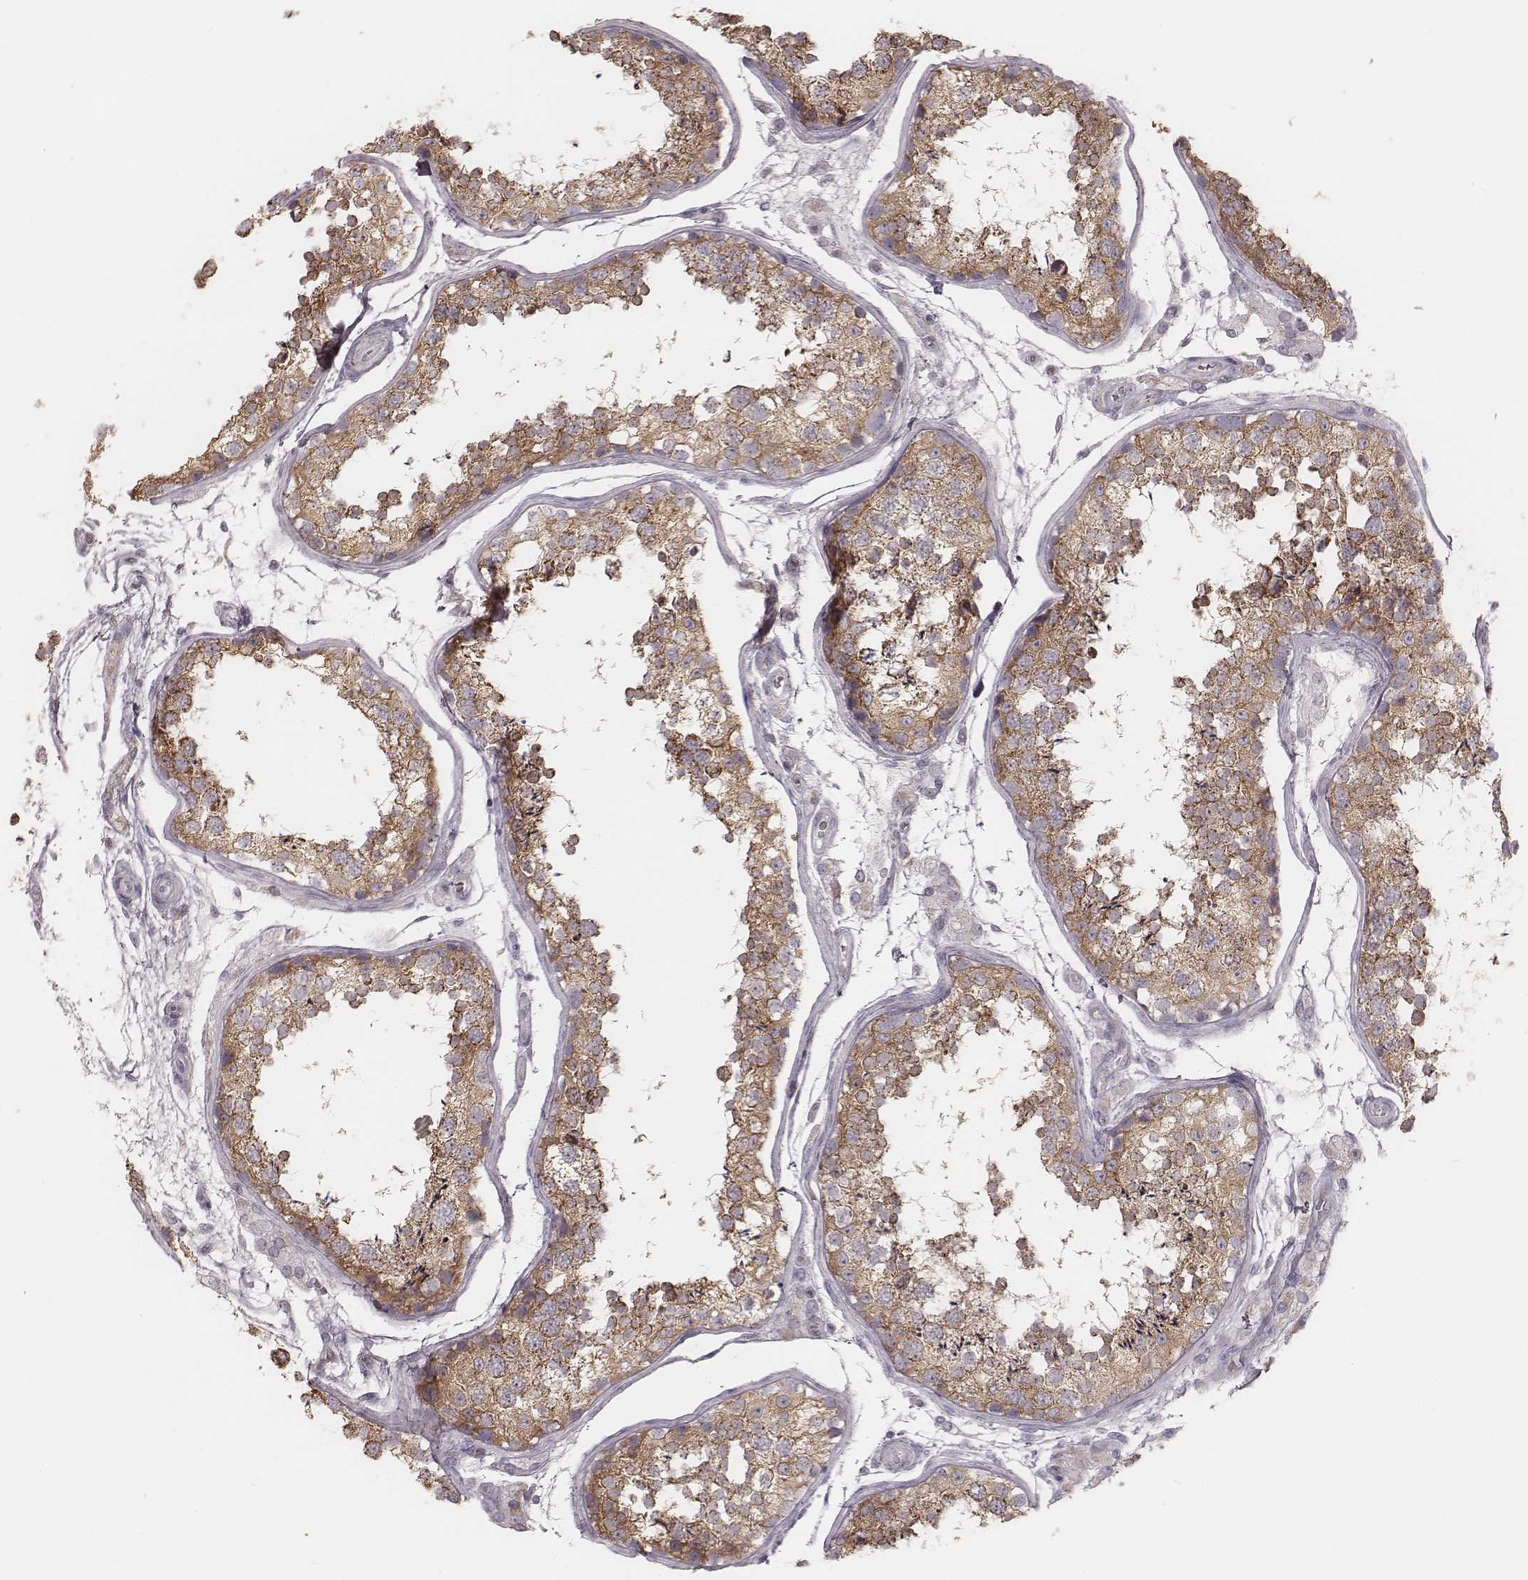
{"staining": {"intensity": "moderate", "quantity": ">75%", "location": "cytoplasmic/membranous"}, "tissue": "testis", "cell_type": "Cells in seminiferous ducts", "image_type": "normal", "snomed": [{"axis": "morphology", "description": "Normal tissue, NOS"}, {"axis": "topography", "description": "Testis"}], "caption": "The image reveals staining of unremarkable testis, revealing moderate cytoplasmic/membranous protein staining (brown color) within cells in seminiferous ducts.", "gene": "KIF5C", "patient": {"sex": "male", "age": 29}}